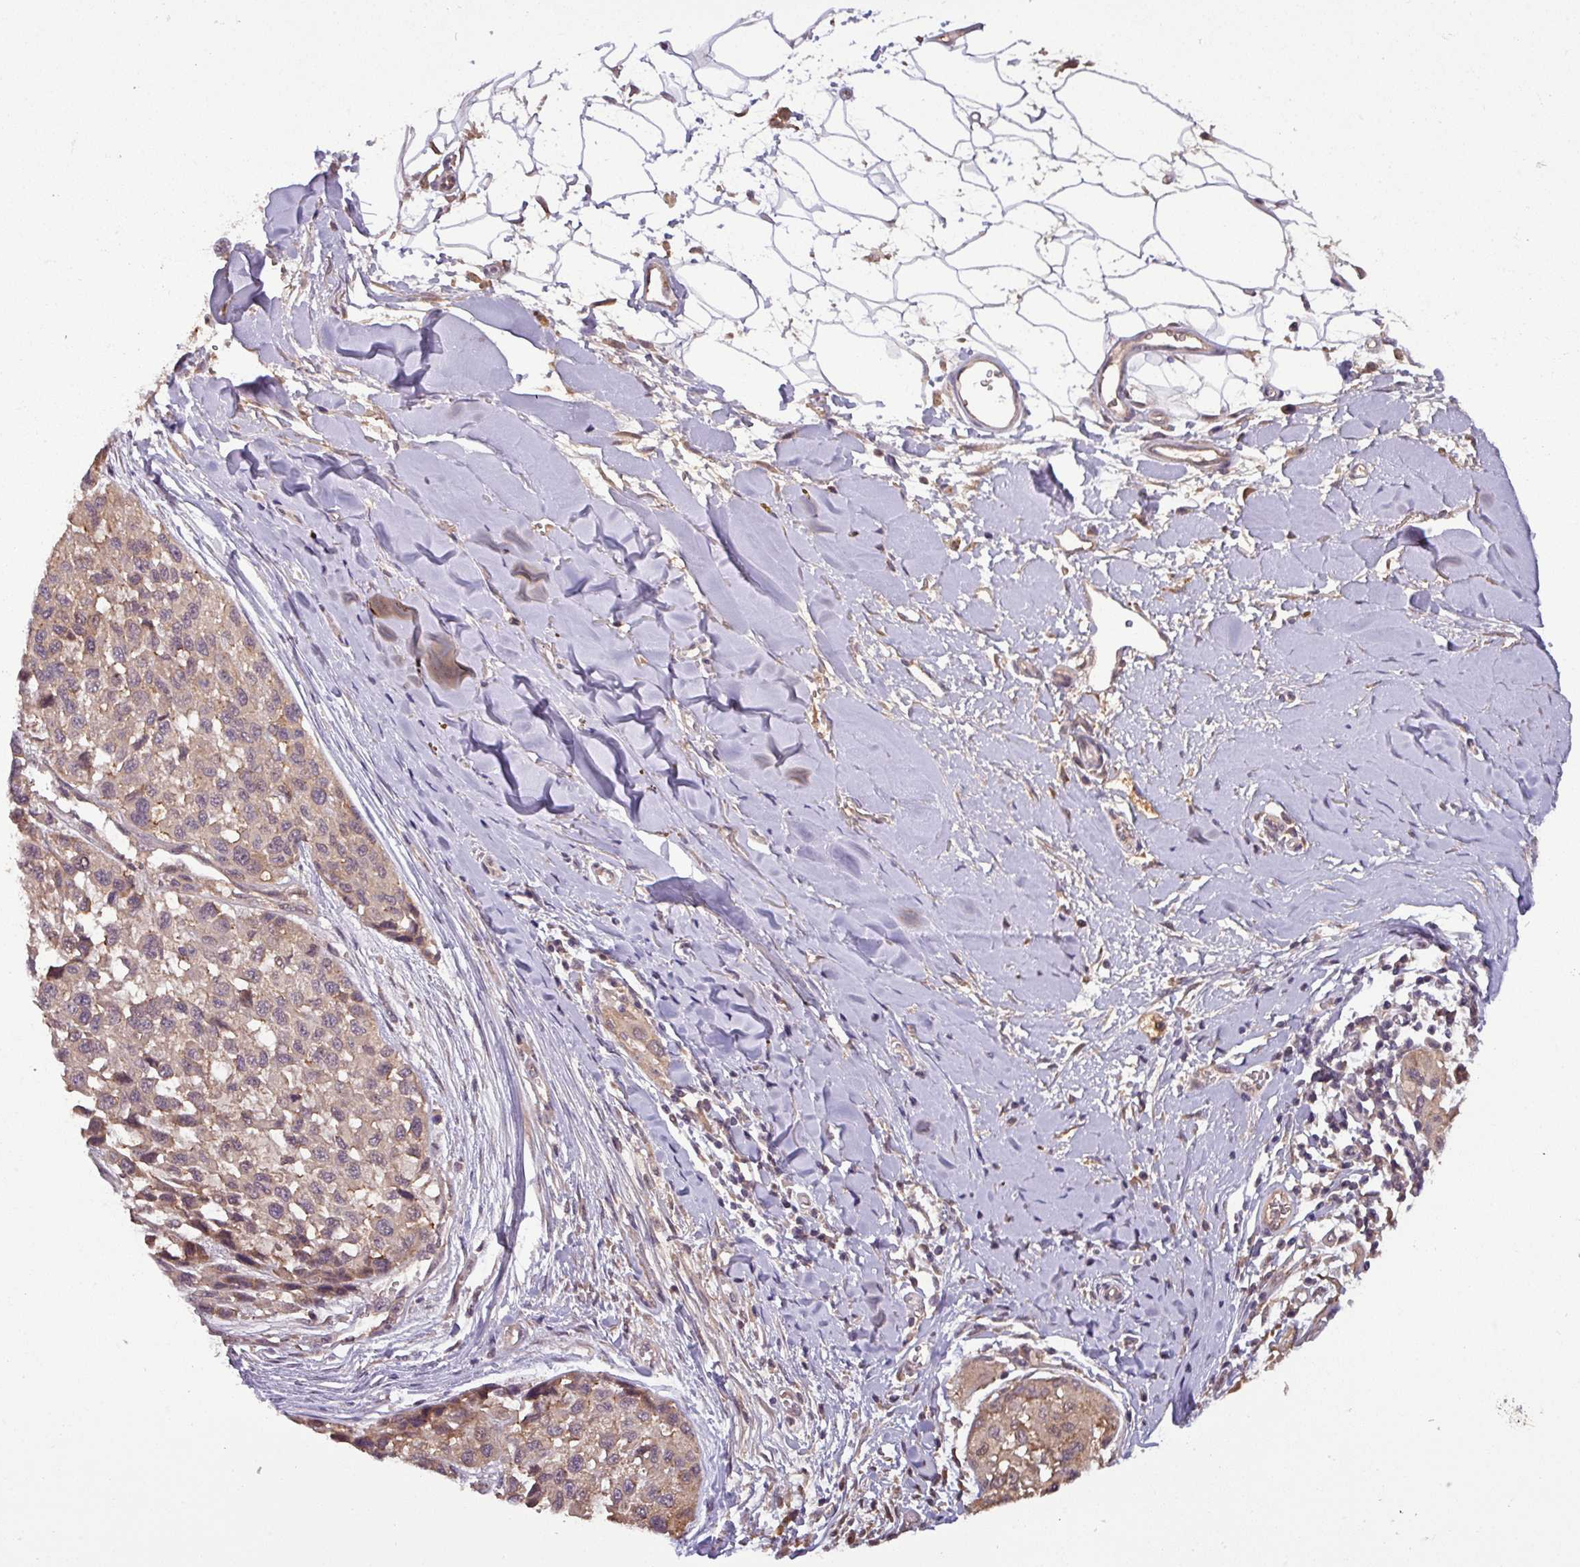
{"staining": {"intensity": "weak", "quantity": ">75%", "location": "cytoplasmic/membranous,nuclear"}, "tissue": "melanoma", "cell_type": "Tumor cells", "image_type": "cancer", "snomed": [{"axis": "morphology", "description": "Malignant melanoma, NOS"}, {"axis": "topography", "description": "Skin"}], "caption": "Immunohistochemistry of melanoma displays low levels of weak cytoplasmic/membranous and nuclear positivity in approximately >75% of tumor cells. (DAB IHC, brown staining for protein, blue staining for nuclei).", "gene": "NOB1", "patient": {"sex": "male", "age": 62}}